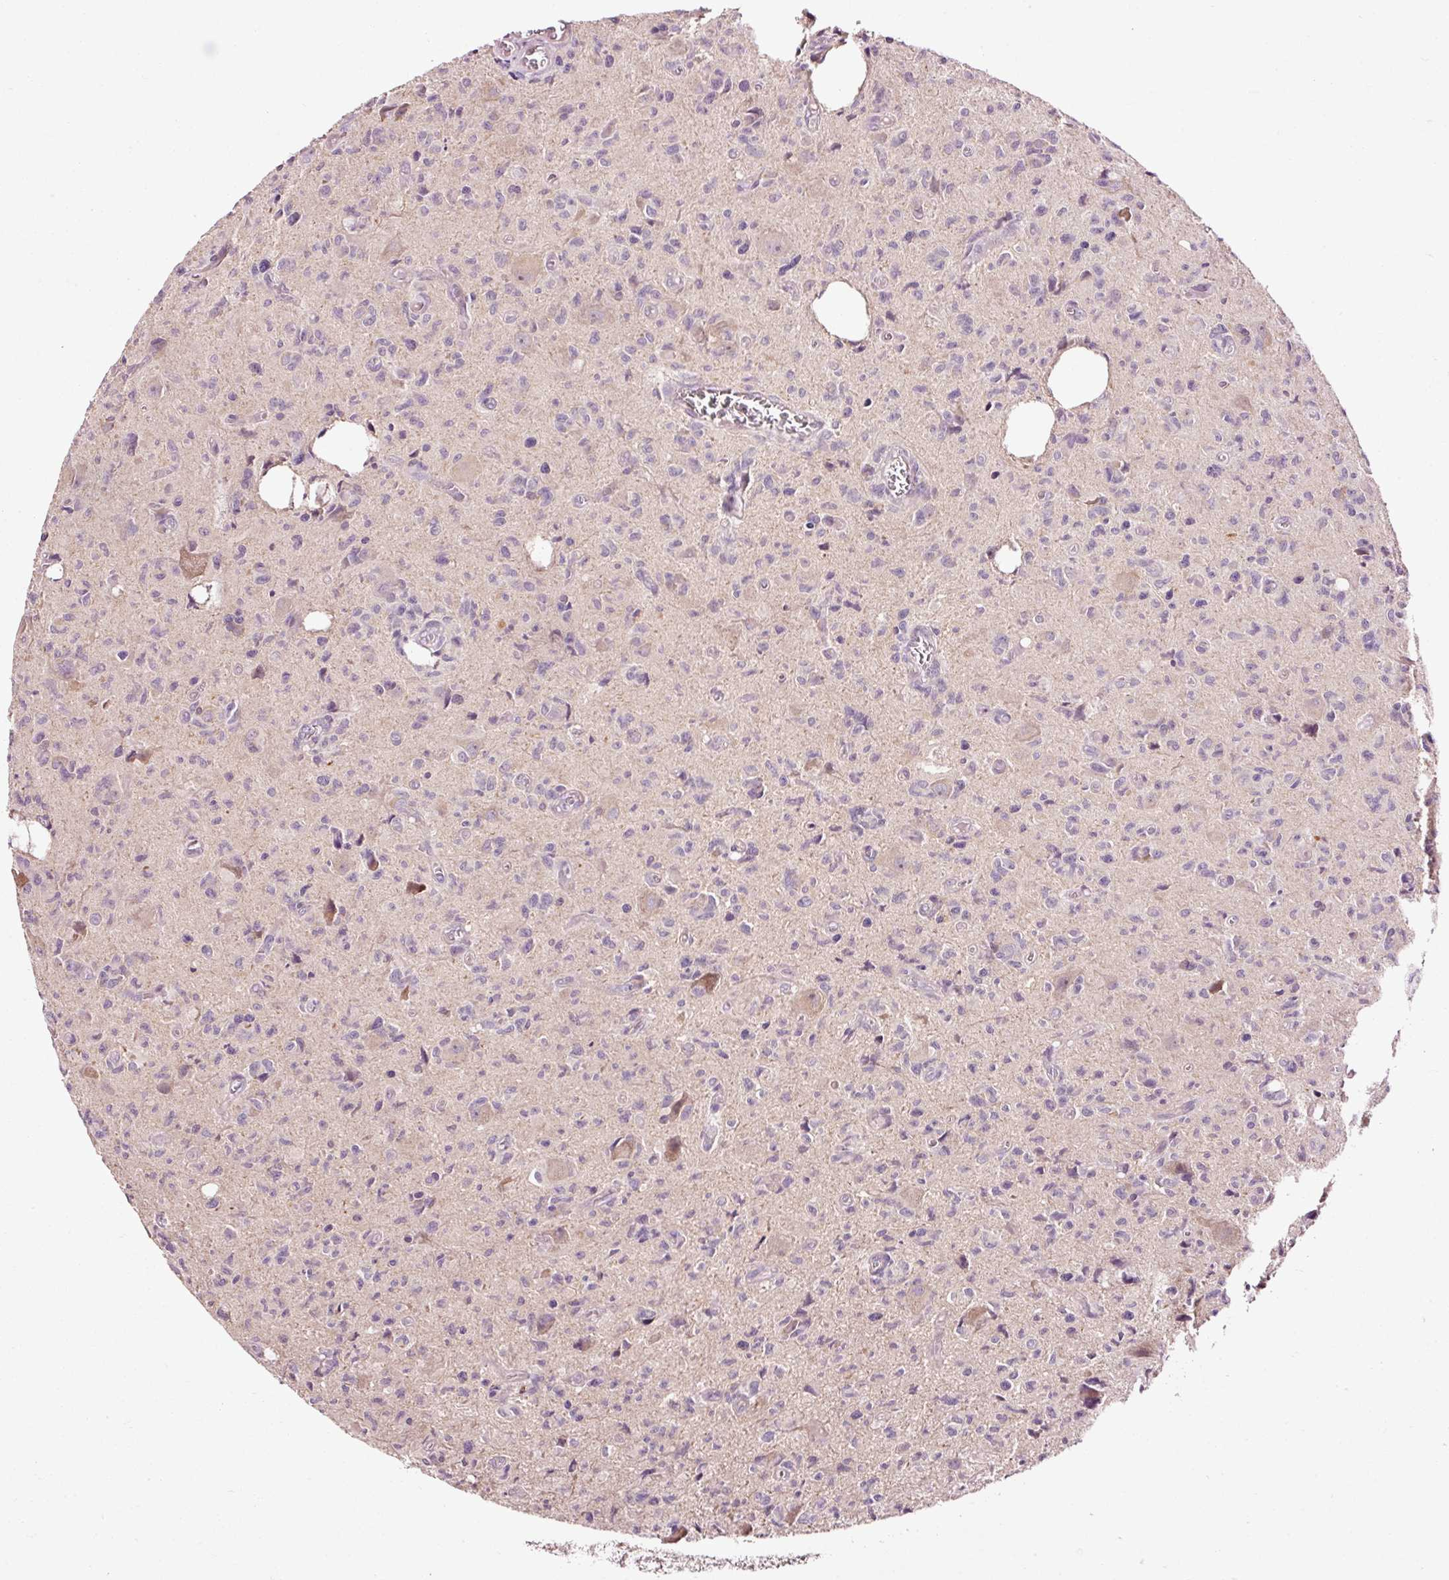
{"staining": {"intensity": "negative", "quantity": "none", "location": "none"}, "tissue": "glioma", "cell_type": "Tumor cells", "image_type": "cancer", "snomed": [{"axis": "morphology", "description": "Glioma, malignant, High grade"}, {"axis": "topography", "description": "Brain"}], "caption": "Tumor cells are negative for brown protein staining in malignant high-grade glioma.", "gene": "UTP14A", "patient": {"sex": "male", "age": 76}}